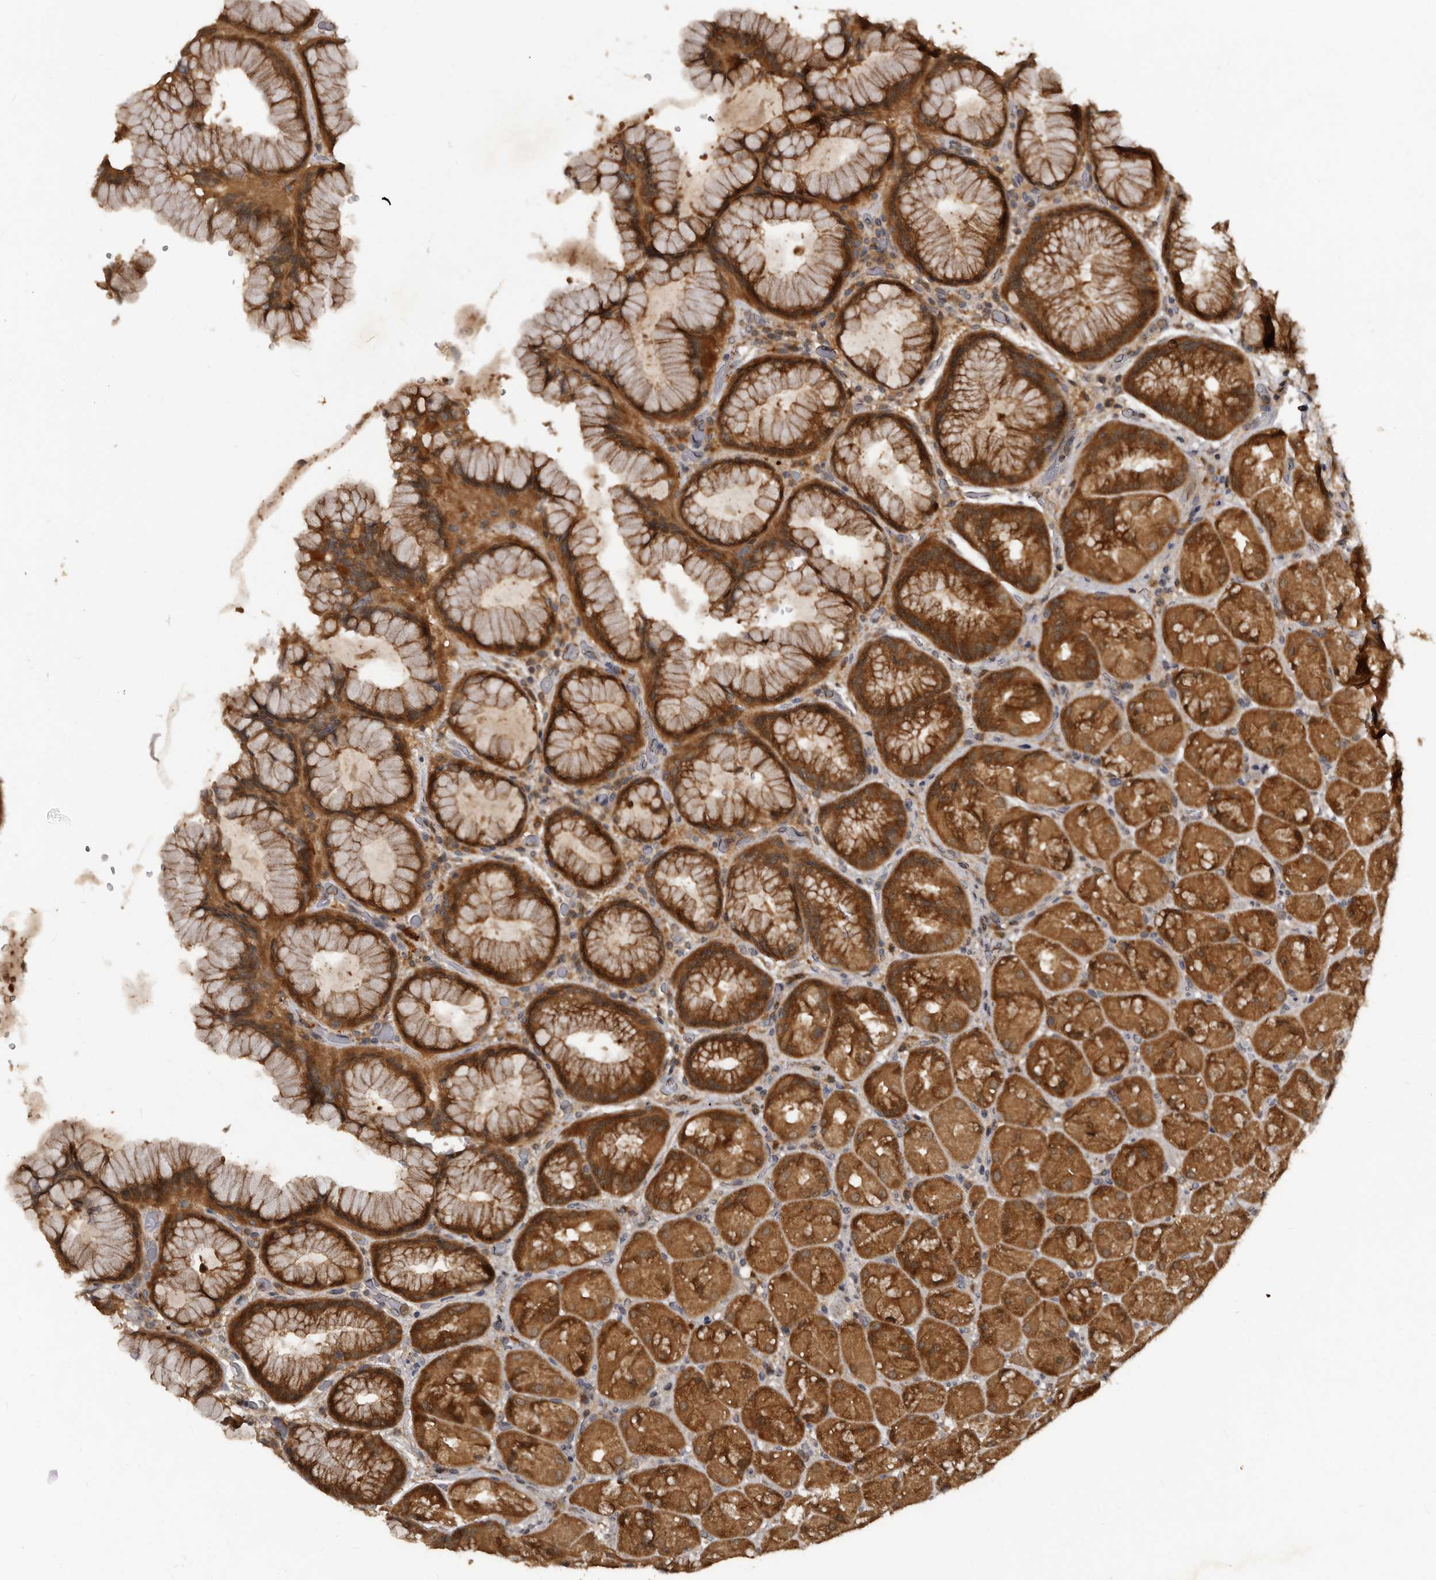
{"staining": {"intensity": "strong", "quantity": ">75%", "location": "cytoplasmic/membranous"}, "tissue": "stomach", "cell_type": "Glandular cells", "image_type": "normal", "snomed": [{"axis": "morphology", "description": "Normal tissue, NOS"}, {"axis": "topography", "description": "Stomach, upper"}, {"axis": "topography", "description": "Stomach"}], "caption": "Protein staining of normal stomach demonstrates strong cytoplasmic/membranous expression in about >75% of glandular cells. Nuclei are stained in blue.", "gene": "PMVK", "patient": {"sex": "male", "age": 48}}